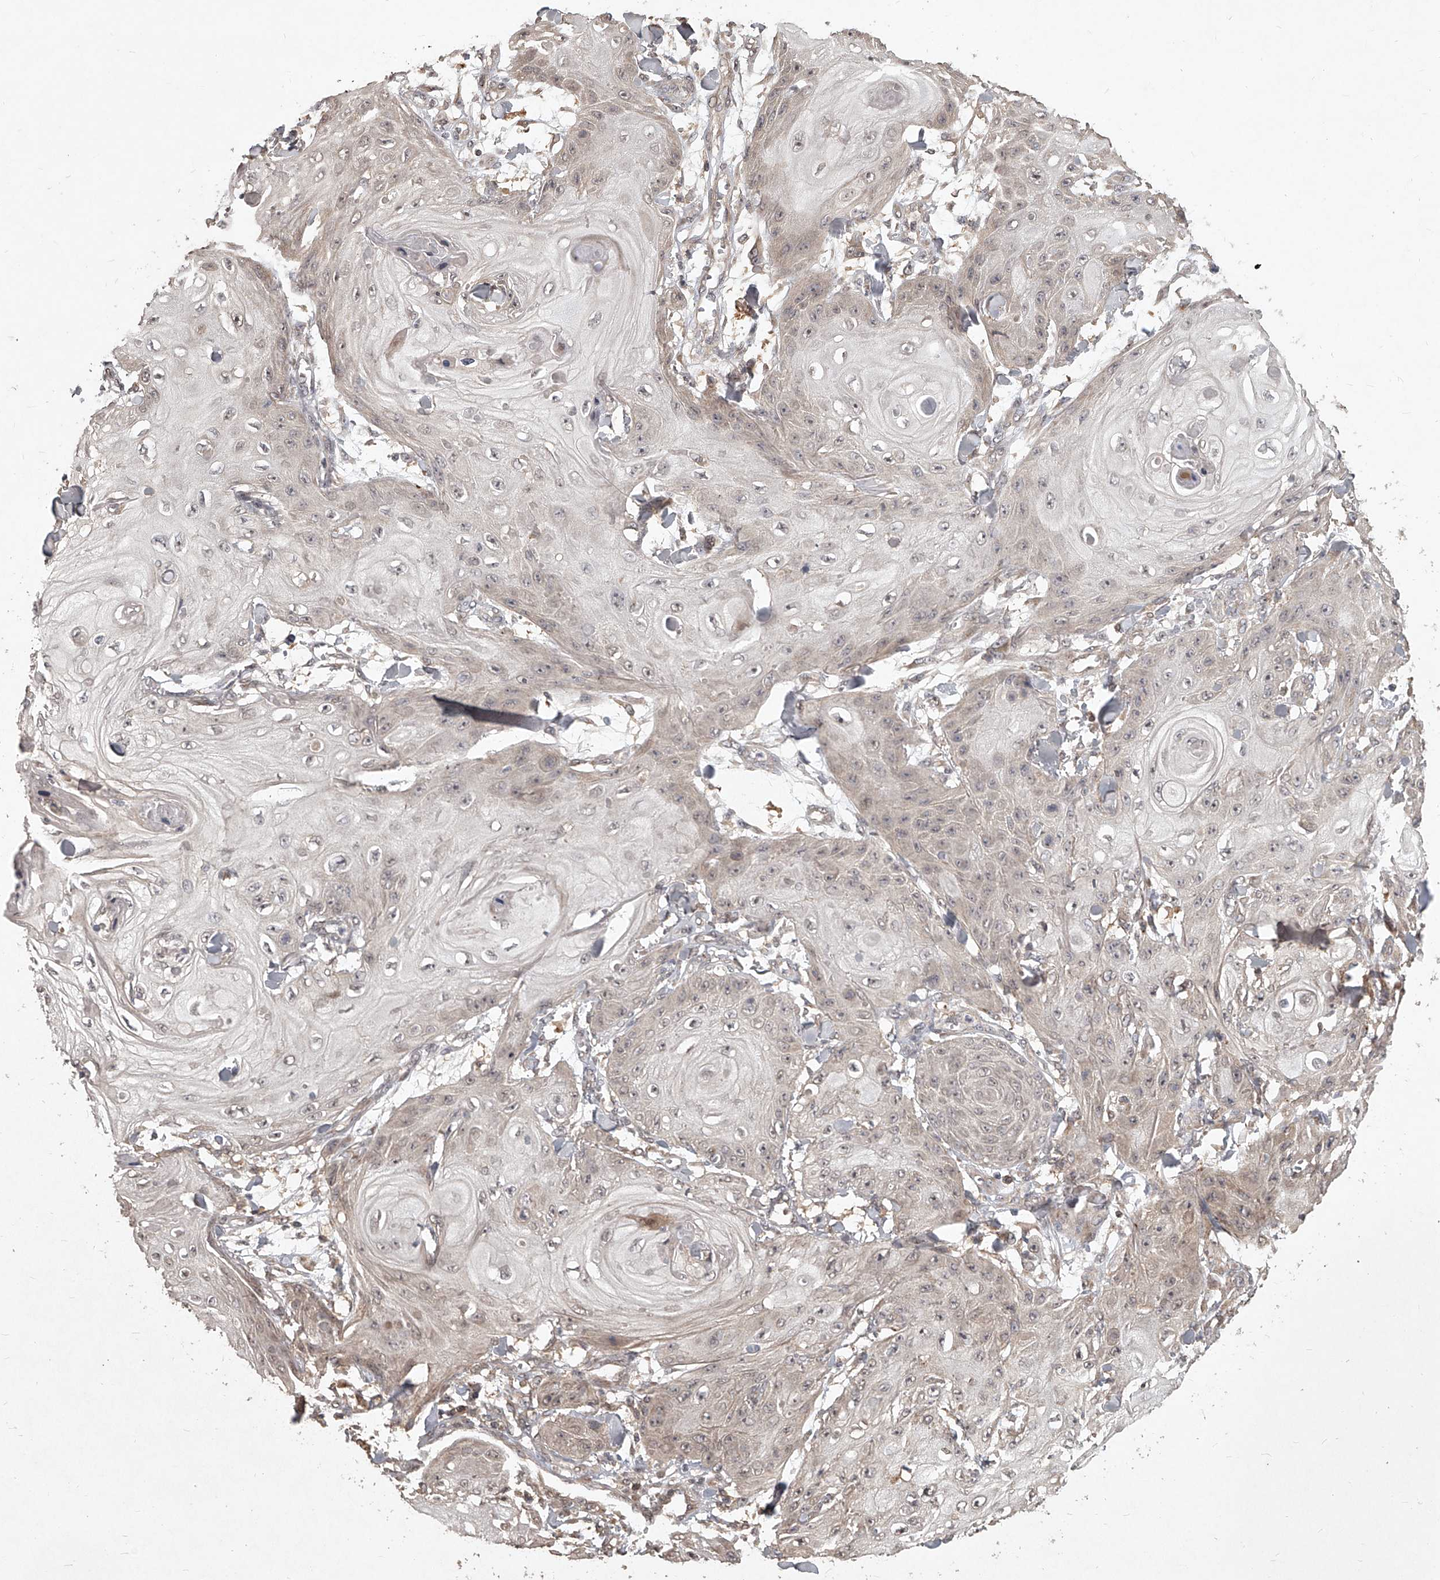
{"staining": {"intensity": "negative", "quantity": "none", "location": "none"}, "tissue": "skin cancer", "cell_type": "Tumor cells", "image_type": "cancer", "snomed": [{"axis": "morphology", "description": "Squamous cell carcinoma, NOS"}, {"axis": "topography", "description": "Skin"}], "caption": "Immunohistochemical staining of human skin cancer (squamous cell carcinoma) demonstrates no significant expression in tumor cells.", "gene": "SLC37A1", "patient": {"sex": "male", "age": 74}}